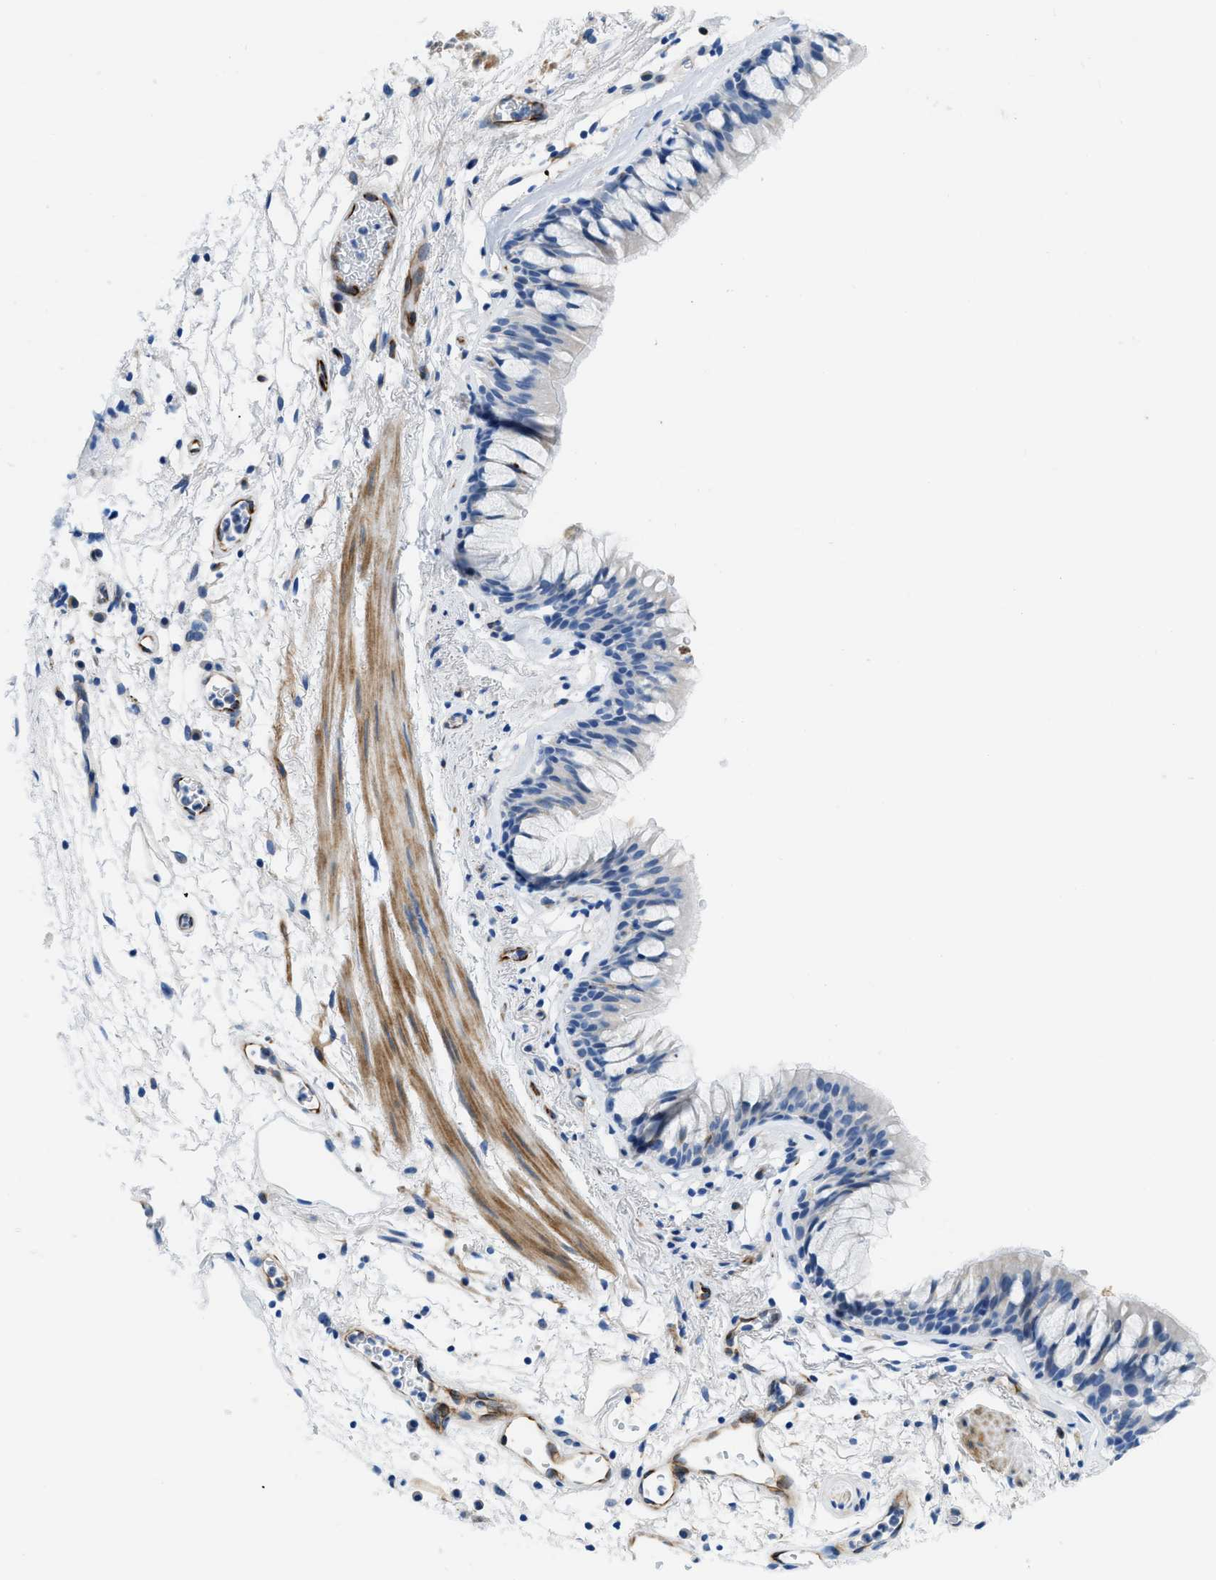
{"staining": {"intensity": "negative", "quantity": "none", "location": "none"}, "tissue": "bronchus", "cell_type": "Respiratory epithelial cells", "image_type": "normal", "snomed": [{"axis": "morphology", "description": "Normal tissue, NOS"}, {"axis": "topography", "description": "Cartilage tissue"}, {"axis": "topography", "description": "Bronchus"}], "caption": "This is an immunohistochemistry (IHC) histopathology image of benign human bronchus. There is no staining in respiratory epithelial cells.", "gene": "XCR1", "patient": {"sex": "female", "age": 53}}